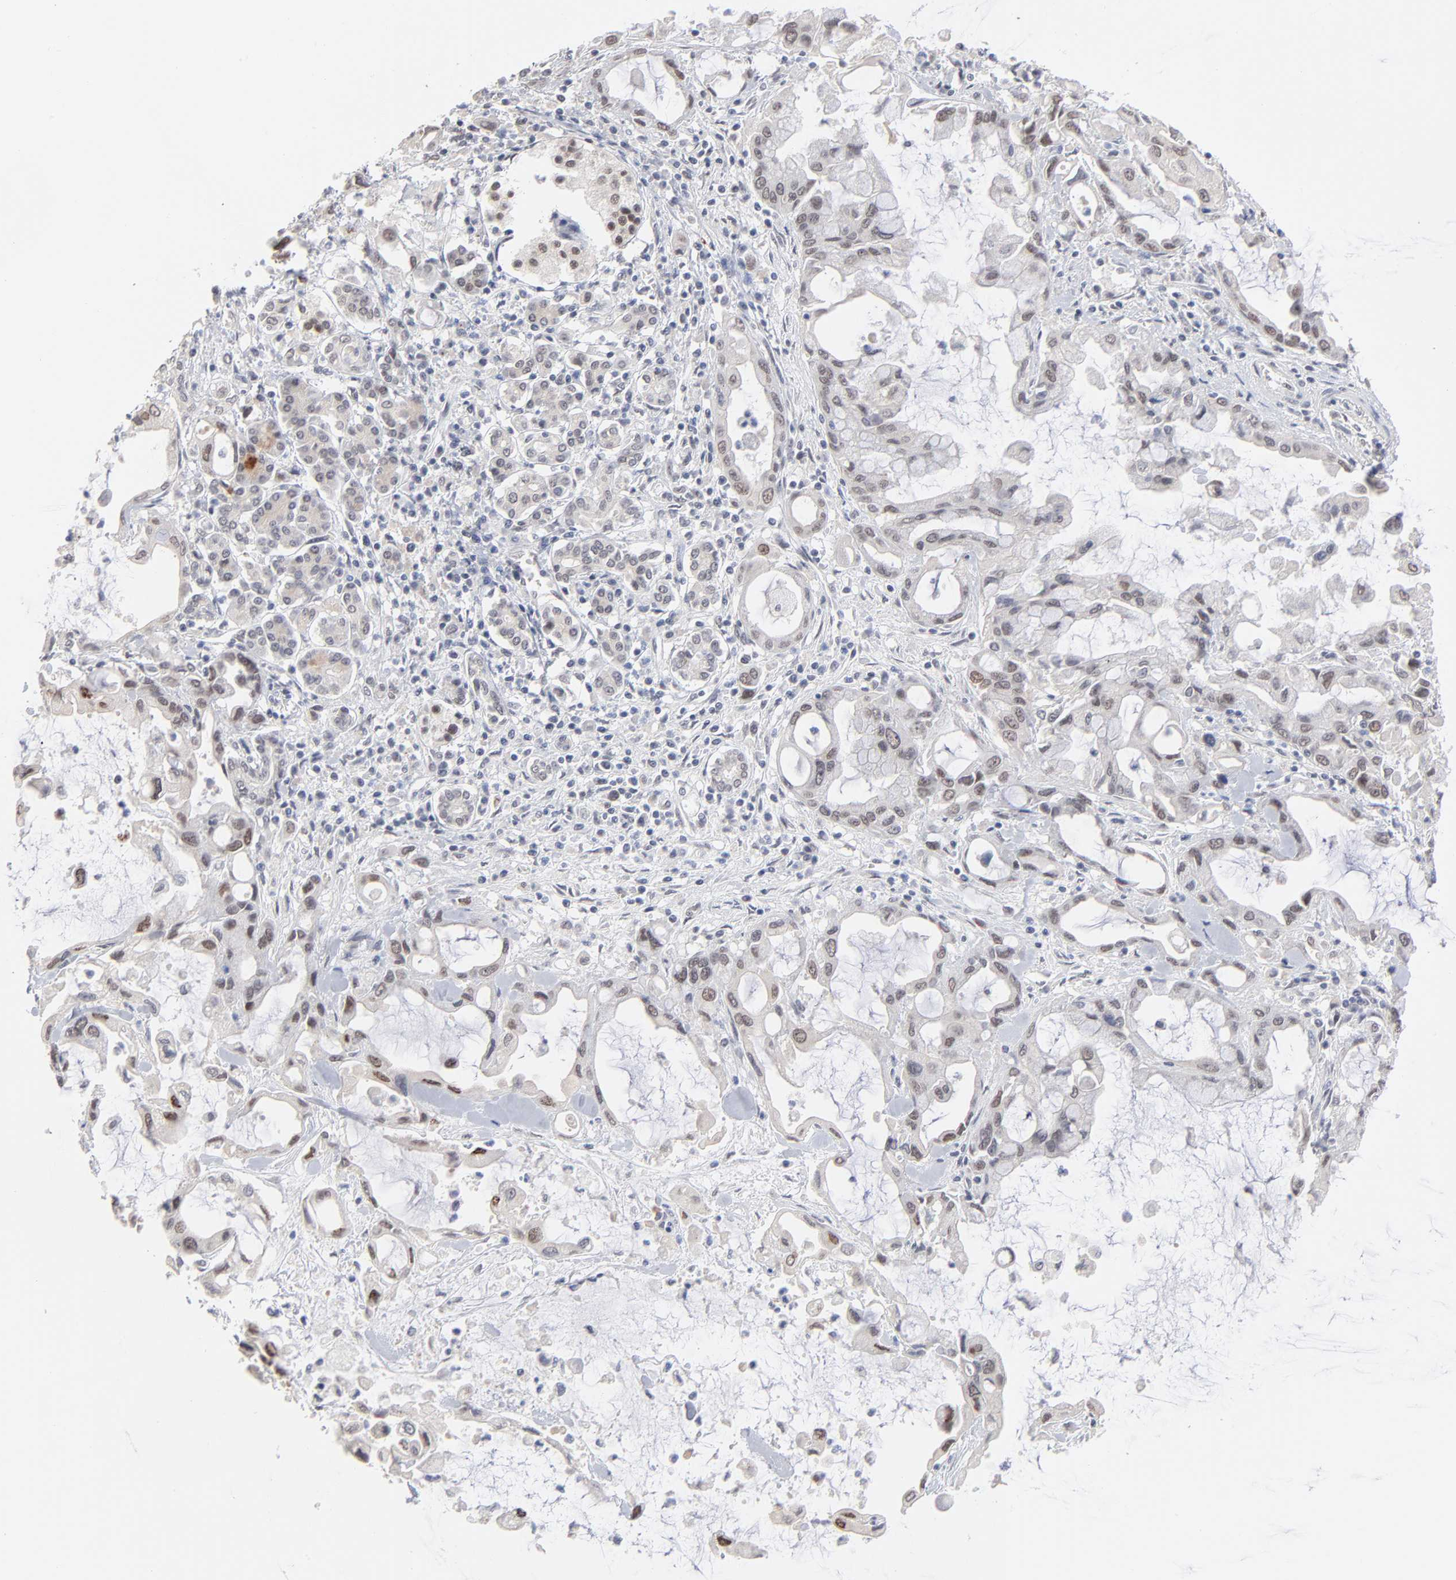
{"staining": {"intensity": "weak", "quantity": "<25%", "location": "nuclear"}, "tissue": "pancreatic cancer", "cell_type": "Tumor cells", "image_type": "cancer", "snomed": [{"axis": "morphology", "description": "Adenocarcinoma, NOS"}, {"axis": "topography", "description": "Pancreas"}], "caption": "DAB immunohistochemical staining of human pancreatic cancer (adenocarcinoma) demonstrates no significant staining in tumor cells.", "gene": "MBIP", "patient": {"sex": "female", "age": 57}}